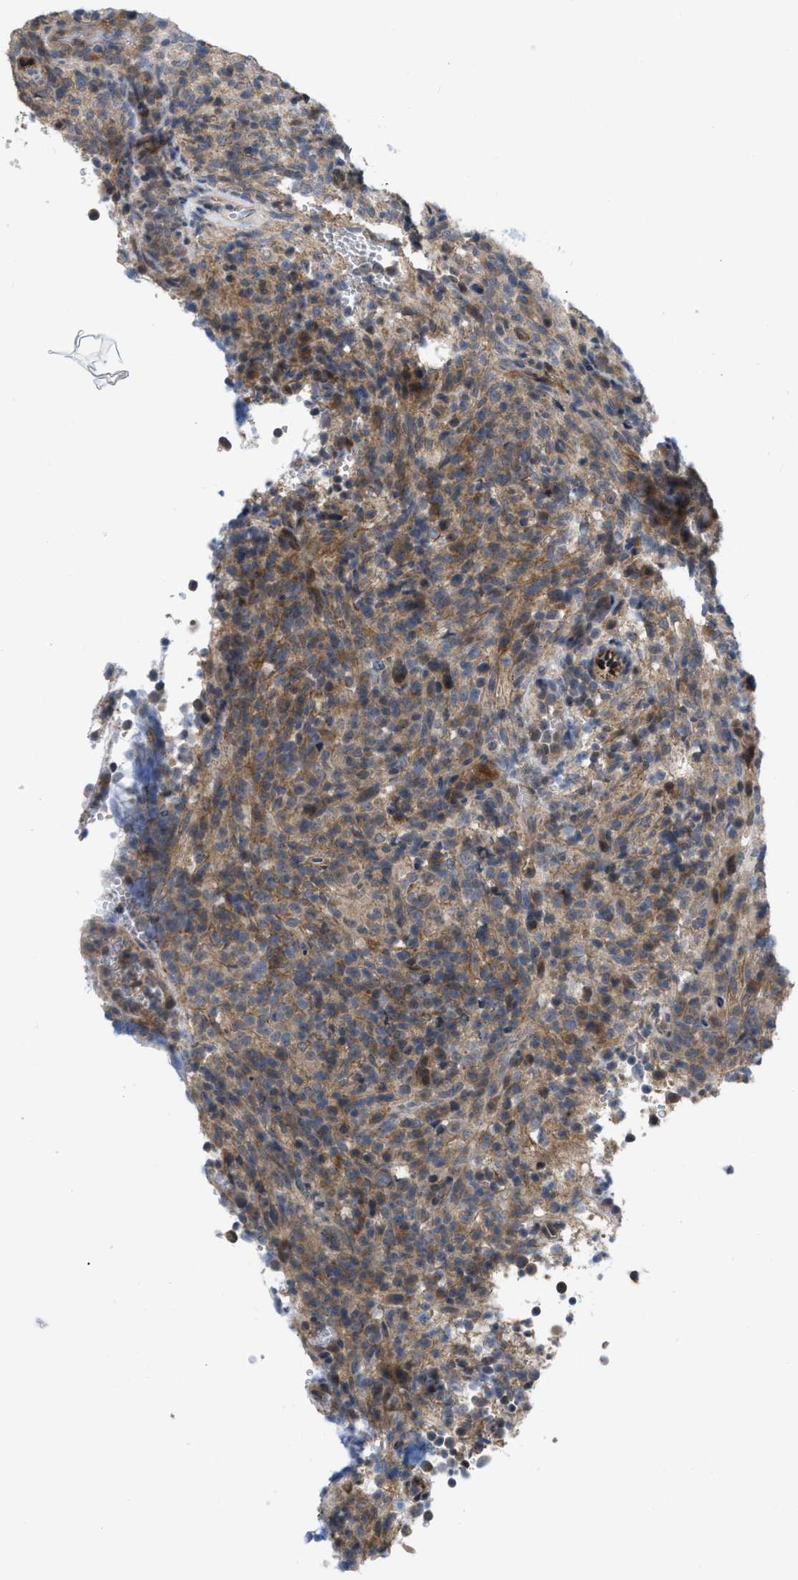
{"staining": {"intensity": "weak", "quantity": ">75%", "location": "cytoplasmic/membranous"}, "tissue": "lymphoma", "cell_type": "Tumor cells", "image_type": "cancer", "snomed": [{"axis": "morphology", "description": "Malignant lymphoma, non-Hodgkin's type, High grade"}, {"axis": "topography", "description": "Lymph node"}], "caption": "Weak cytoplasmic/membranous positivity for a protein is present in about >75% of tumor cells of high-grade malignant lymphoma, non-Hodgkin's type using immunohistochemistry (IHC).", "gene": "LDAF1", "patient": {"sex": "female", "age": 76}}